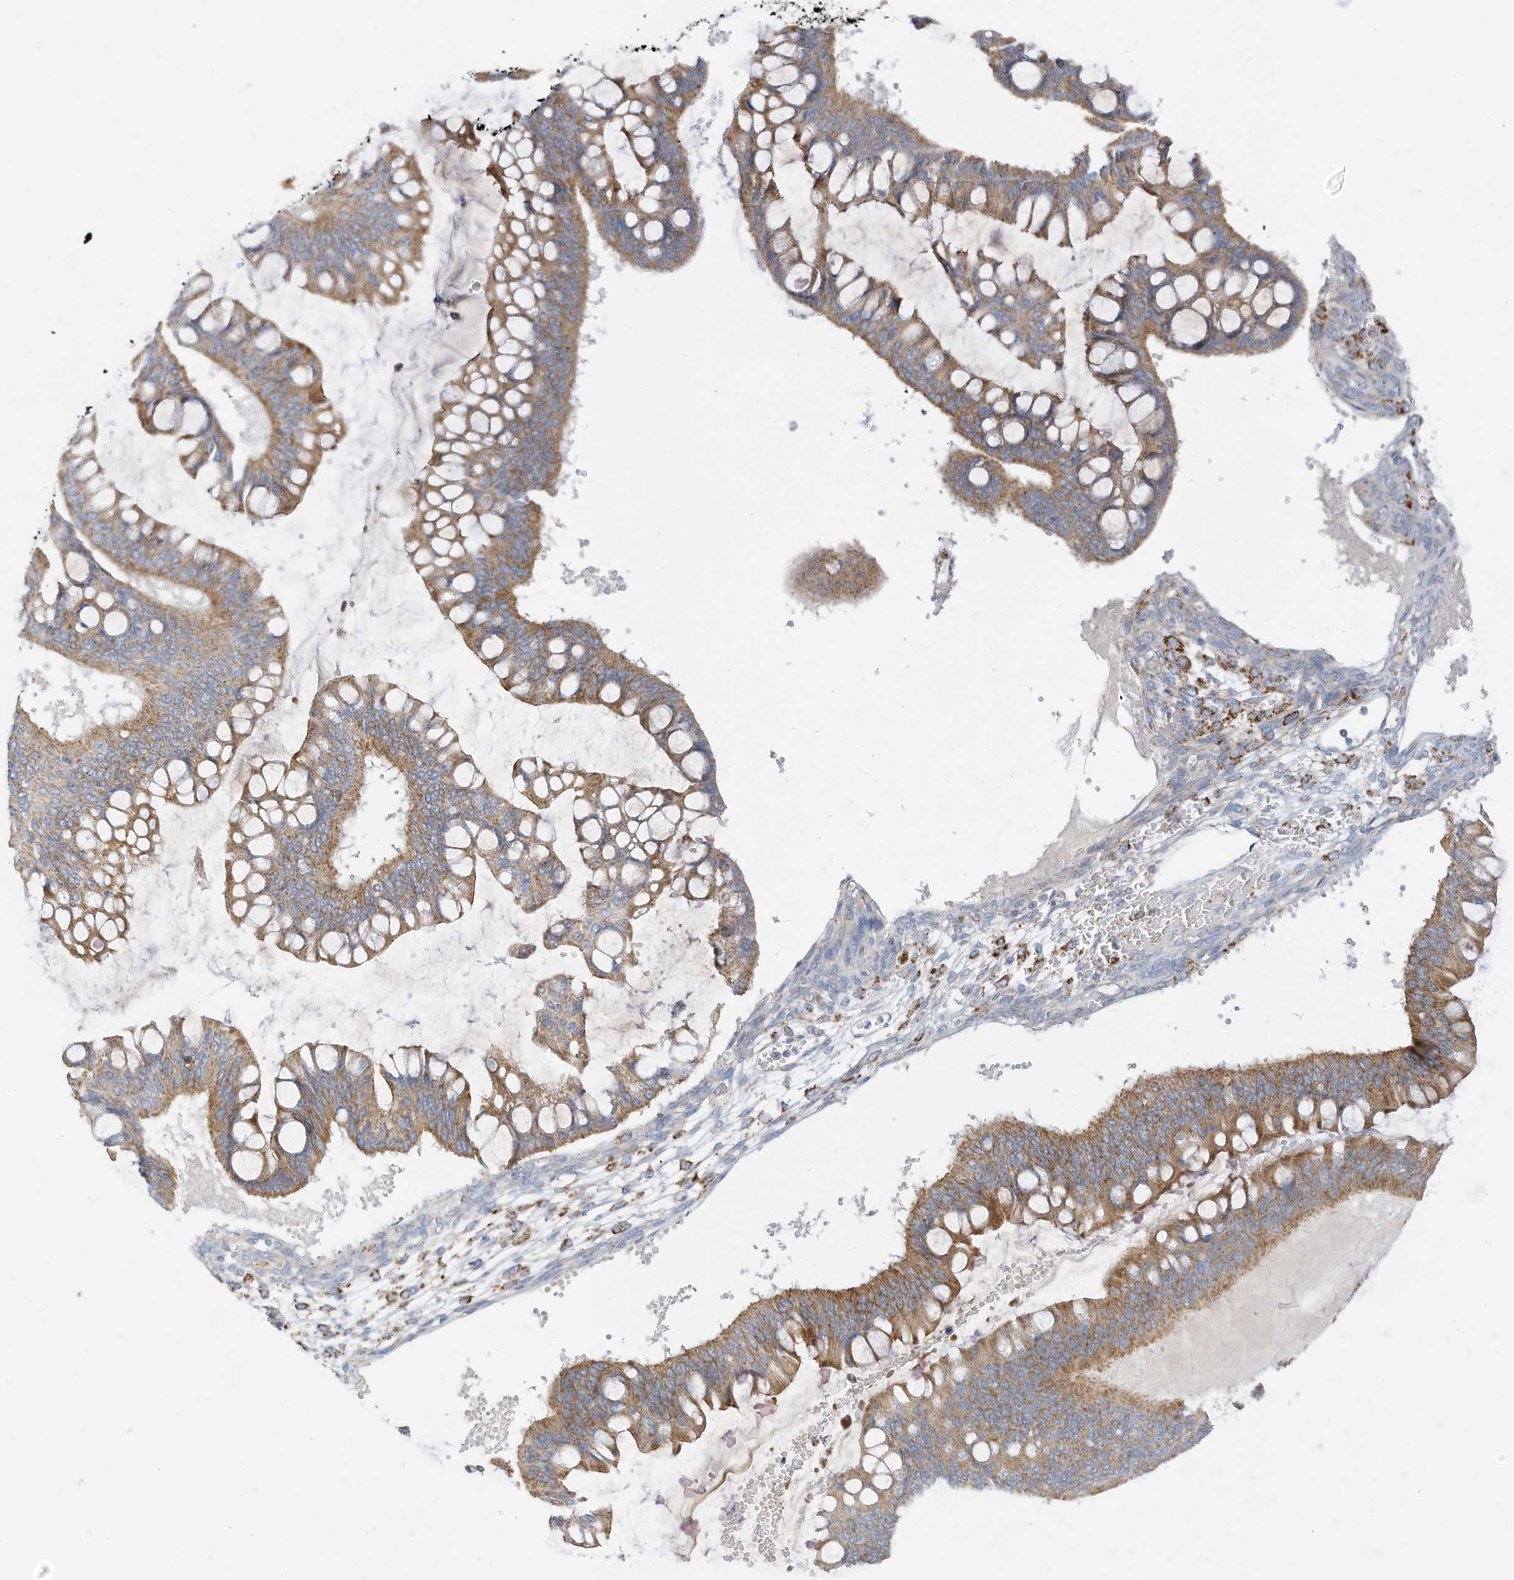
{"staining": {"intensity": "moderate", "quantity": ">75%", "location": "cytoplasmic/membranous"}, "tissue": "ovarian cancer", "cell_type": "Tumor cells", "image_type": "cancer", "snomed": [{"axis": "morphology", "description": "Cystadenocarcinoma, mucinous, NOS"}, {"axis": "topography", "description": "Ovary"}], "caption": "This photomicrograph displays ovarian mucinous cystadenocarcinoma stained with IHC to label a protein in brown. The cytoplasmic/membranous of tumor cells show moderate positivity for the protein. Nuclei are counter-stained blue.", "gene": "RHOH", "patient": {"sex": "female", "age": 73}}